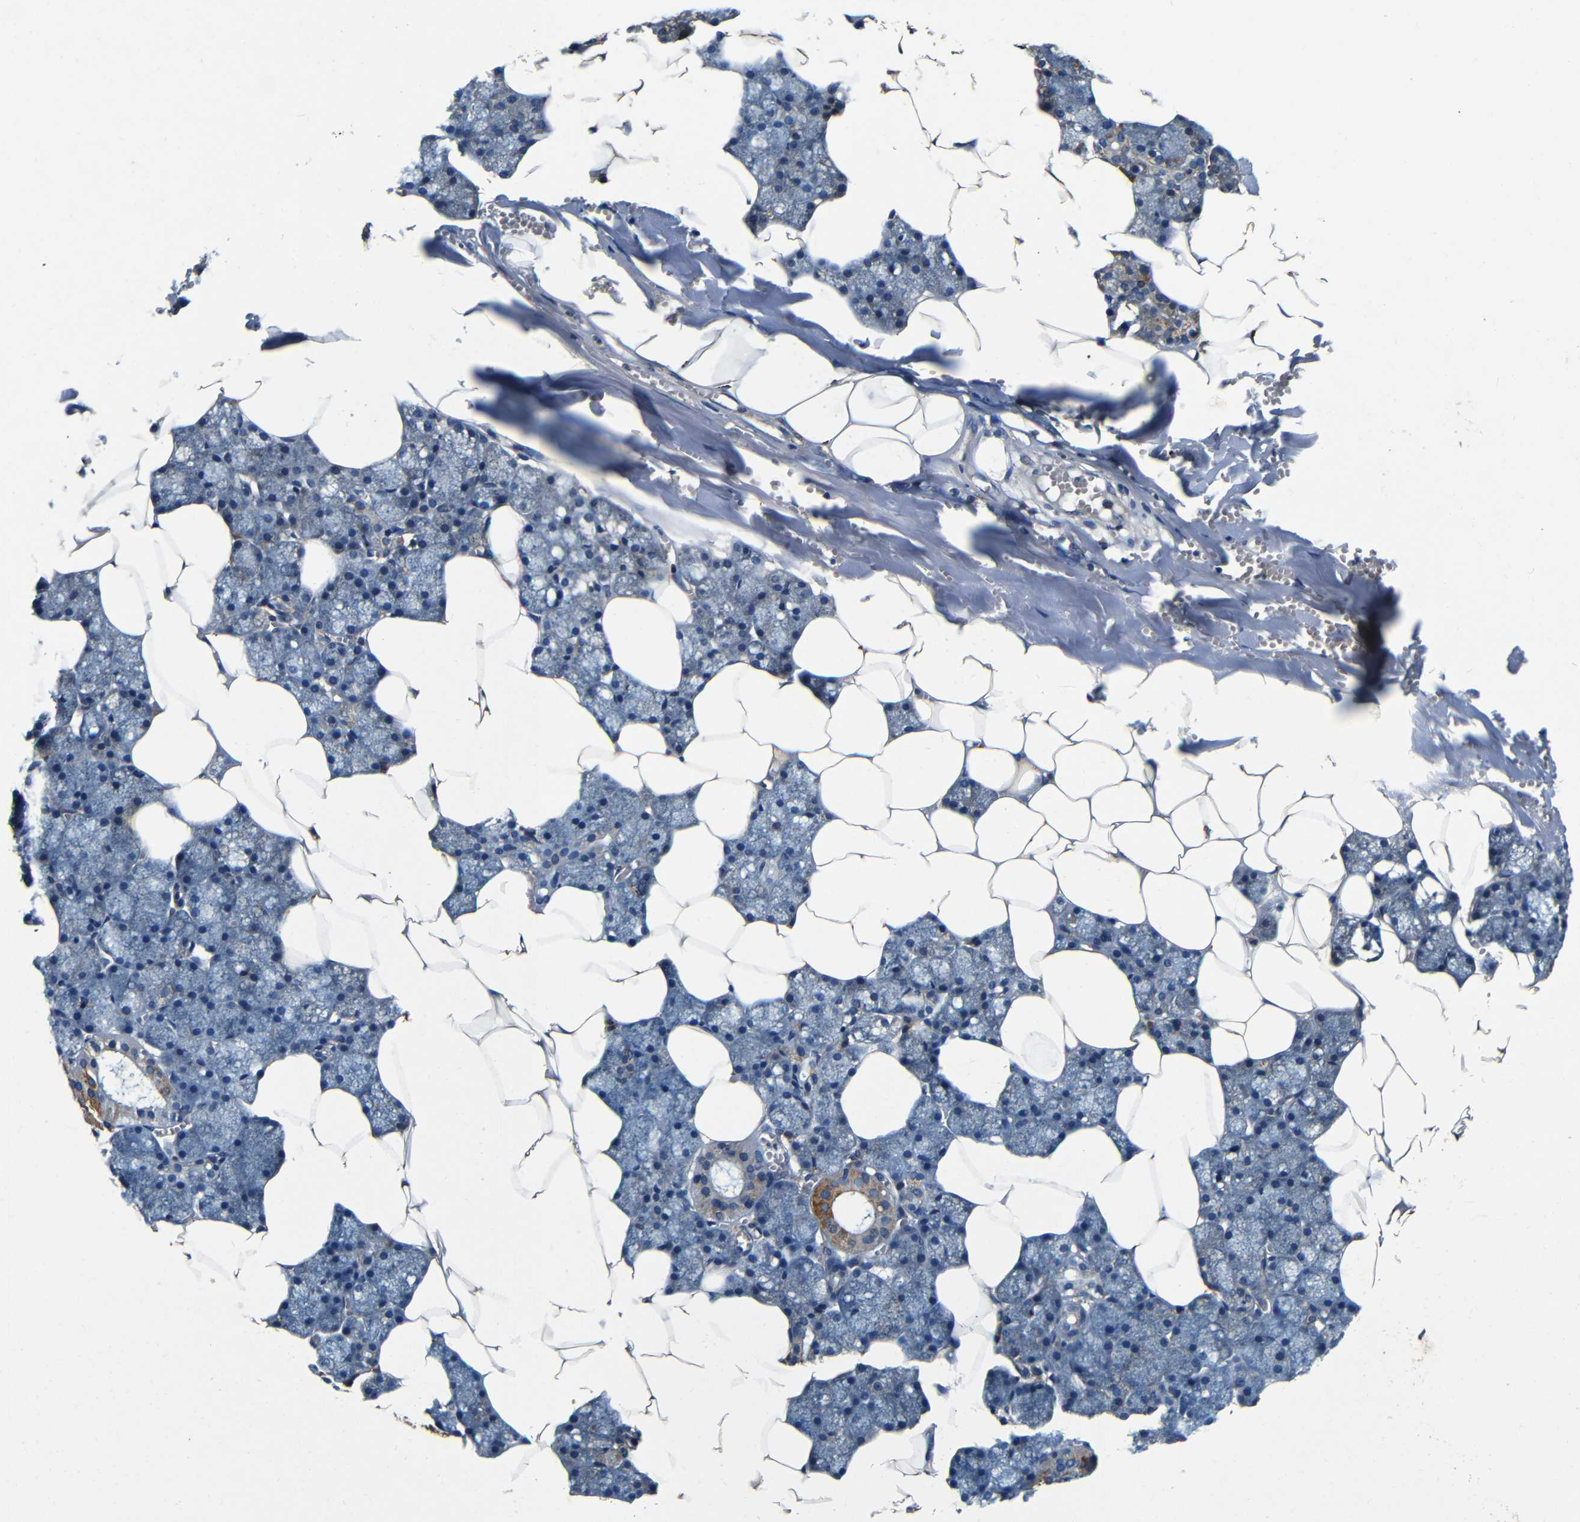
{"staining": {"intensity": "moderate", "quantity": "25%-75%", "location": "cytoplasmic/membranous"}, "tissue": "salivary gland", "cell_type": "Glandular cells", "image_type": "normal", "snomed": [{"axis": "morphology", "description": "Normal tissue, NOS"}, {"axis": "topography", "description": "Salivary gland"}], "caption": "IHC of benign human salivary gland shows medium levels of moderate cytoplasmic/membranous positivity in approximately 25%-75% of glandular cells. The staining was performed using DAB (3,3'-diaminobenzidine) to visualize the protein expression in brown, while the nuclei were stained in blue with hematoxylin (Magnification: 20x).", "gene": "MTX1", "patient": {"sex": "male", "age": 62}}